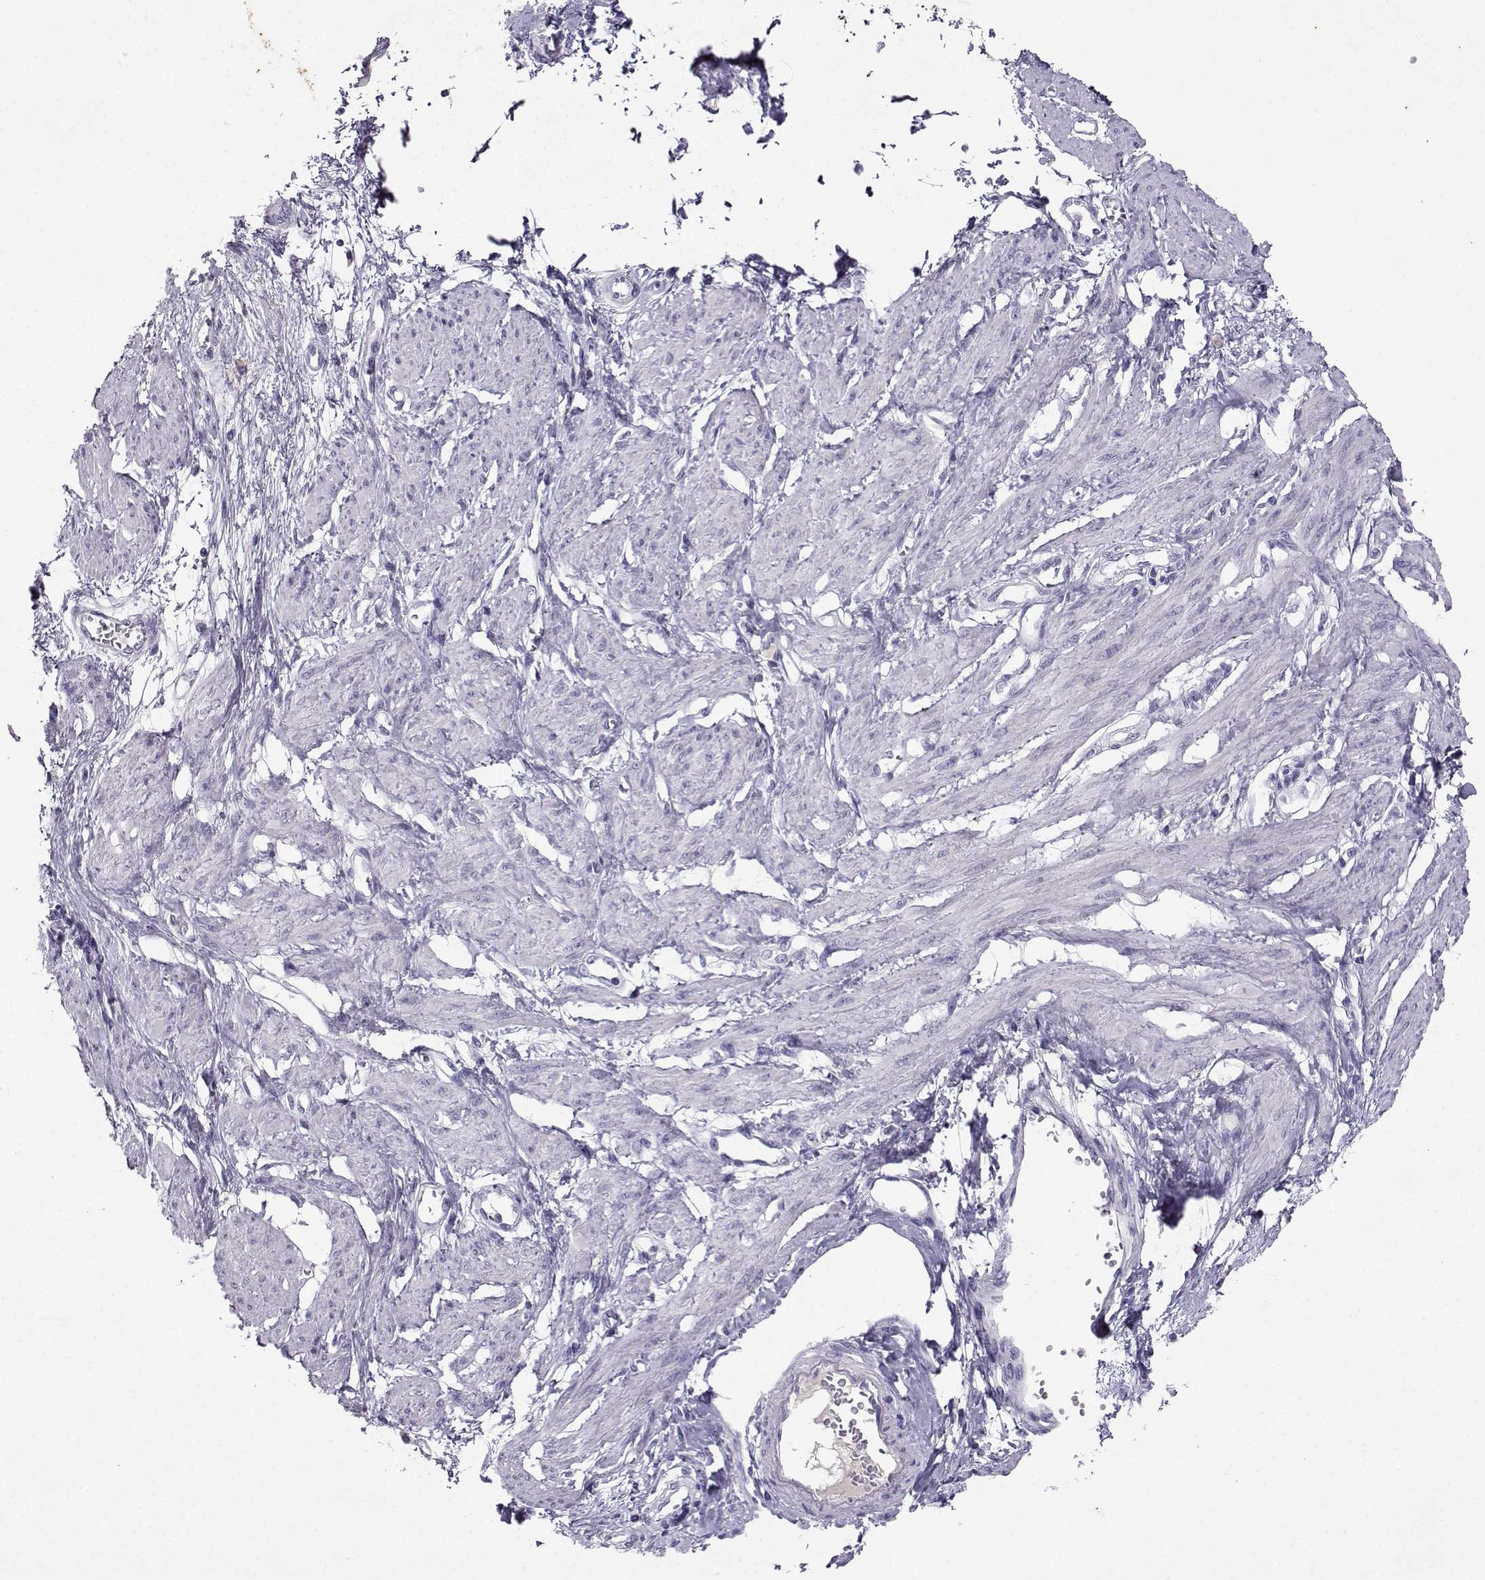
{"staining": {"intensity": "negative", "quantity": "none", "location": "none"}, "tissue": "smooth muscle", "cell_type": "Smooth muscle cells", "image_type": "normal", "snomed": [{"axis": "morphology", "description": "Normal tissue, NOS"}, {"axis": "topography", "description": "Smooth muscle"}, {"axis": "topography", "description": "Uterus"}], "caption": "Histopathology image shows no significant protein expression in smooth muscle cells of benign smooth muscle.", "gene": "GRIK4", "patient": {"sex": "female", "age": 39}}